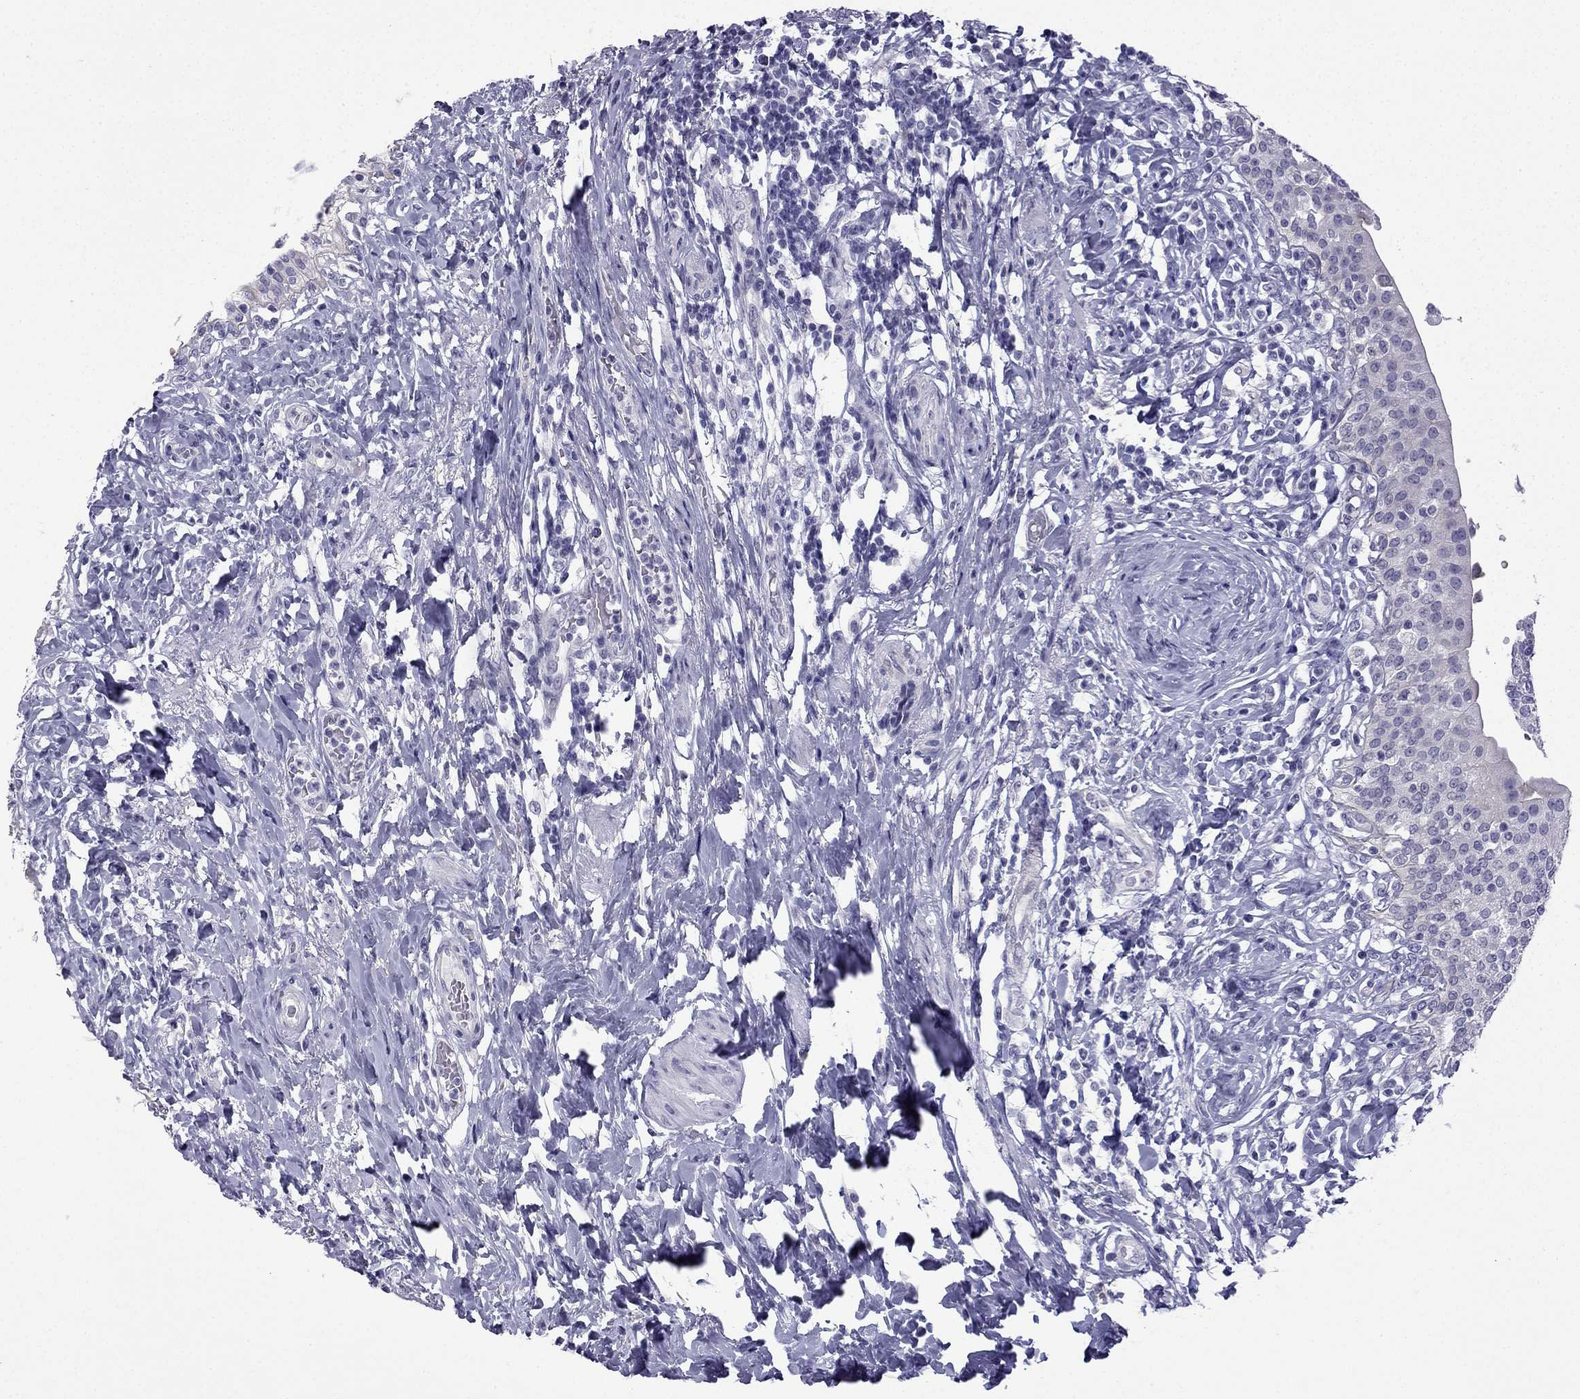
{"staining": {"intensity": "negative", "quantity": "none", "location": "none"}, "tissue": "urinary bladder", "cell_type": "Urothelial cells", "image_type": "normal", "snomed": [{"axis": "morphology", "description": "Normal tissue, NOS"}, {"axis": "morphology", "description": "Inflammation, NOS"}, {"axis": "topography", "description": "Urinary bladder"}], "caption": "Protein analysis of normal urinary bladder reveals no significant expression in urothelial cells. (Brightfield microscopy of DAB immunohistochemistry at high magnification).", "gene": "CFAP53", "patient": {"sex": "male", "age": 64}}